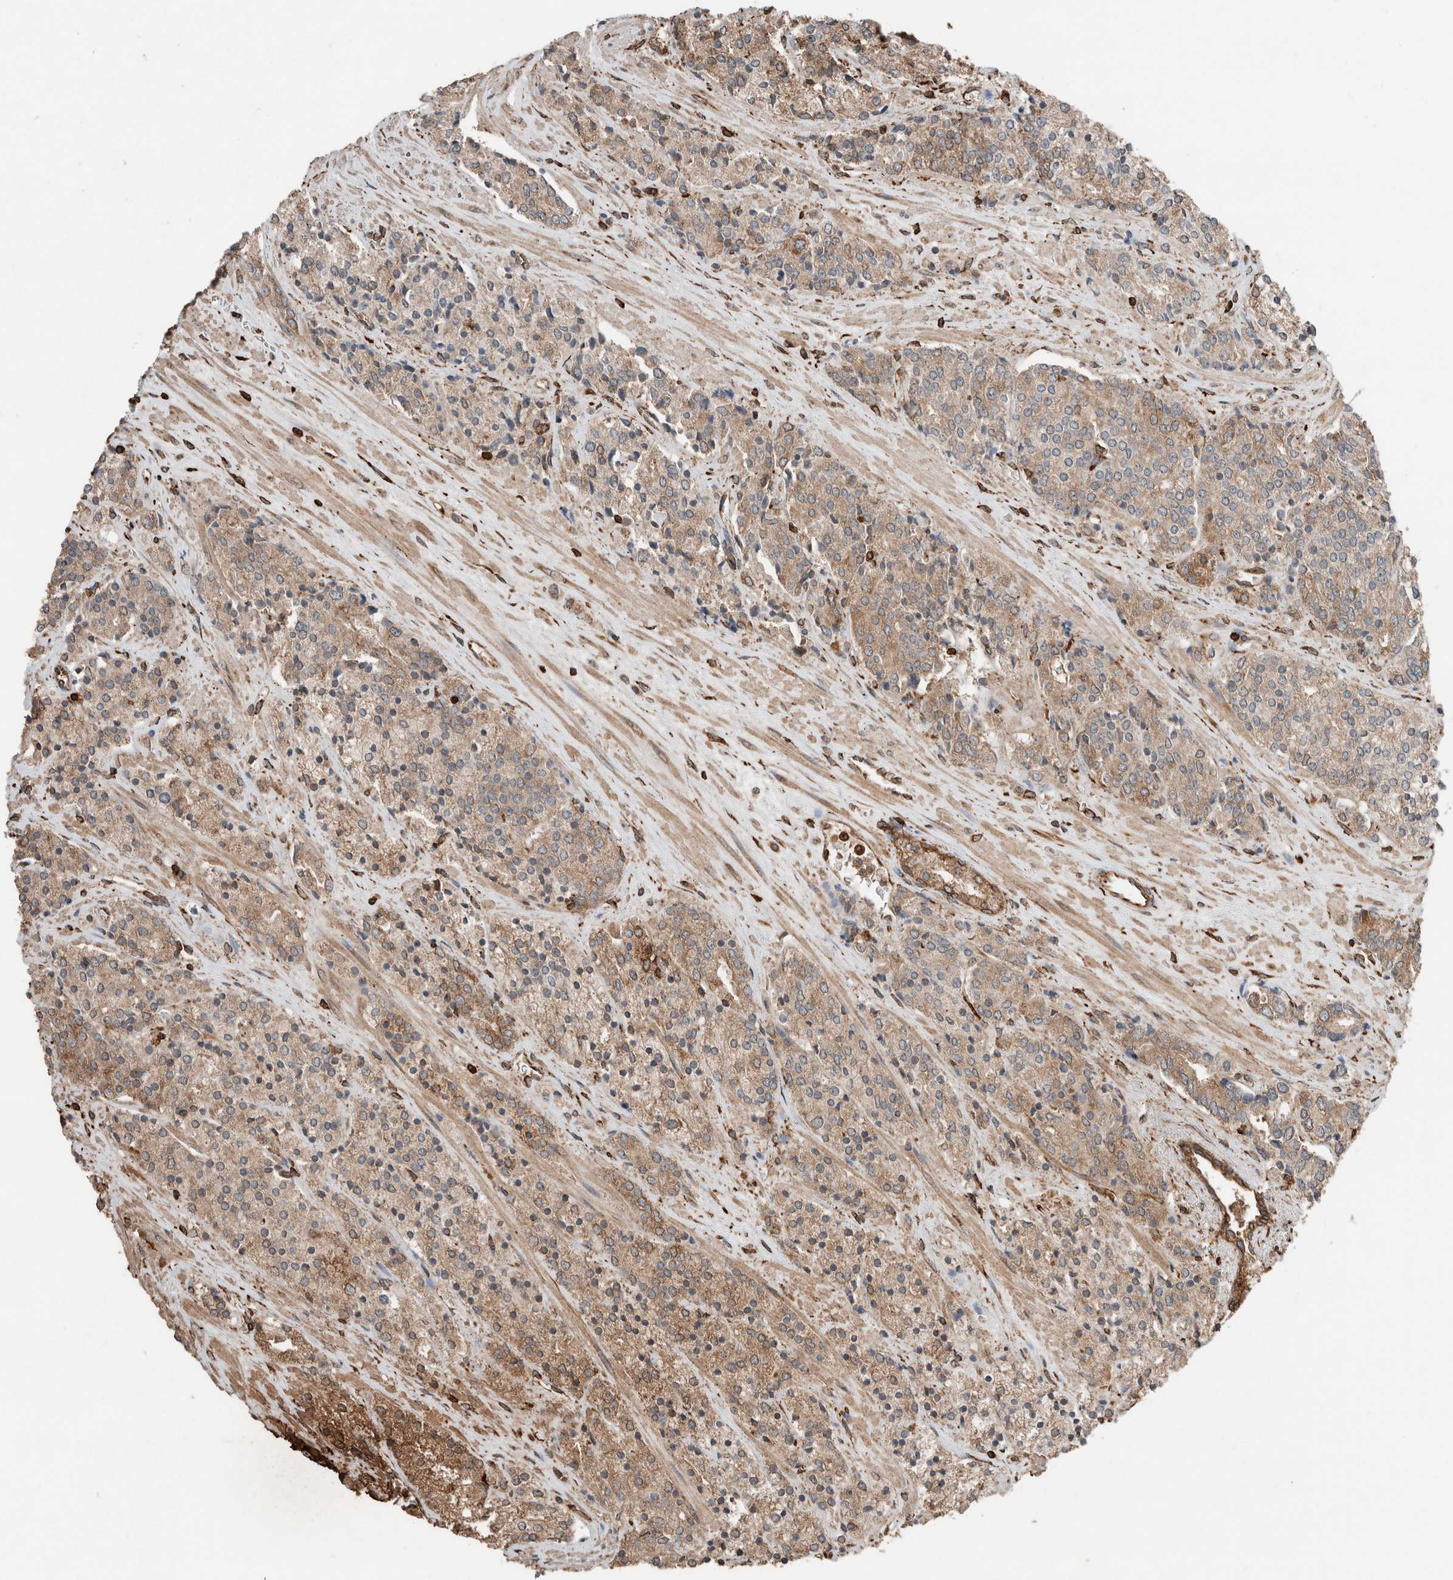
{"staining": {"intensity": "weak", "quantity": ">75%", "location": "cytoplasmic/membranous"}, "tissue": "prostate cancer", "cell_type": "Tumor cells", "image_type": "cancer", "snomed": [{"axis": "morphology", "description": "Adenocarcinoma, High grade"}, {"axis": "topography", "description": "Prostate"}], "caption": "Tumor cells show weak cytoplasmic/membranous positivity in about >75% of cells in prostate cancer (adenocarcinoma (high-grade)).", "gene": "ERAP2", "patient": {"sex": "male", "age": 71}}